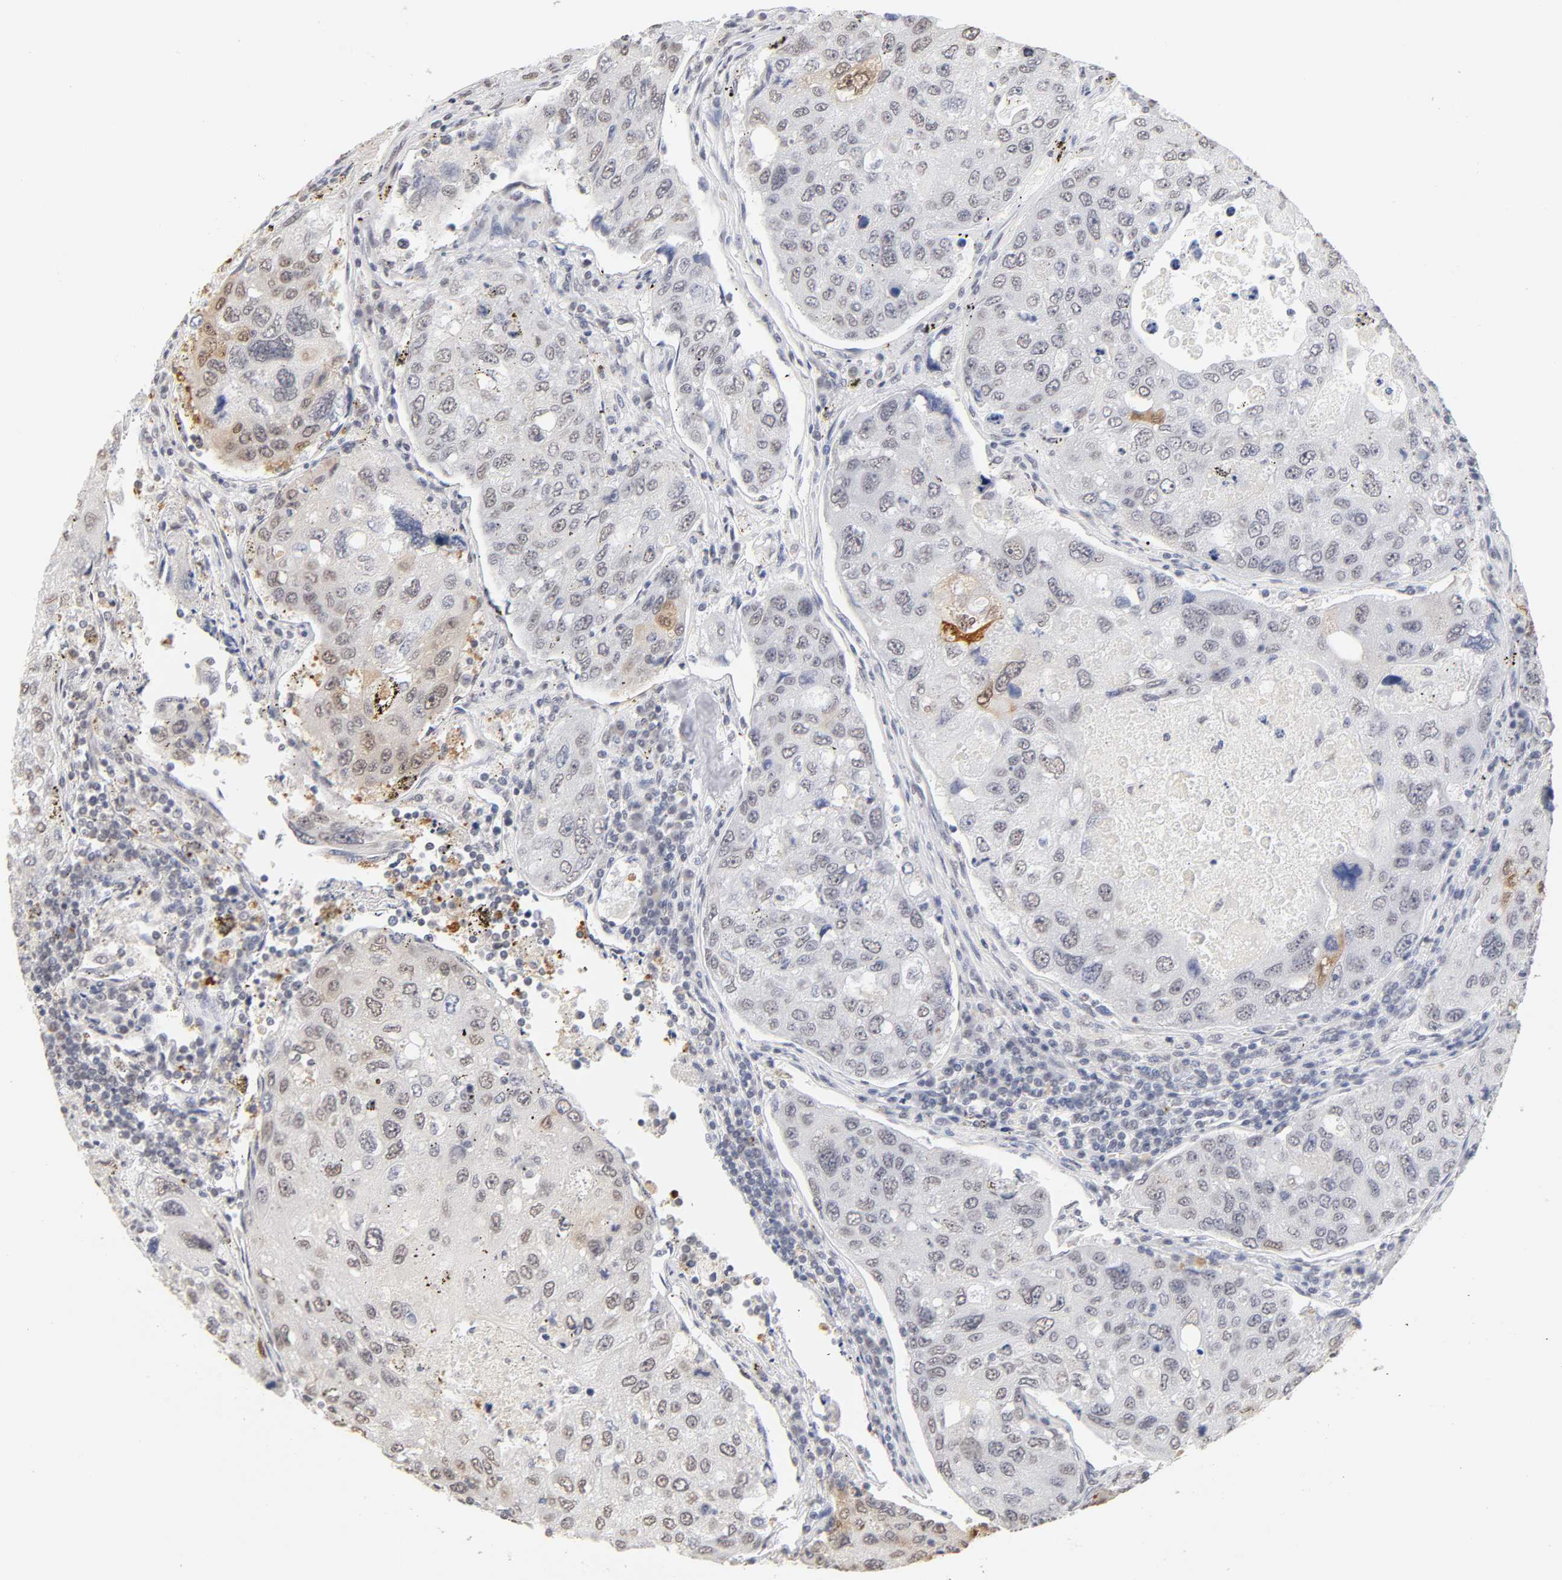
{"staining": {"intensity": "moderate", "quantity": "25%-75%", "location": "cytoplasmic/membranous,nuclear"}, "tissue": "urothelial cancer", "cell_type": "Tumor cells", "image_type": "cancer", "snomed": [{"axis": "morphology", "description": "Urothelial carcinoma, High grade"}, {"axis": "topography", "description": "Lymph node"}, {"axis": "topography", "description": "Urinary bladder"}], "caption": "Protein analysis of urothelial carcinoma (high-grade) tissue reveals moderate cytoplasmic/membranous and nuclear expression in approximately 25%-75% of tumor cells.", "gene": "CRABP2", "patient": {"sex": "male", "age": 51}}